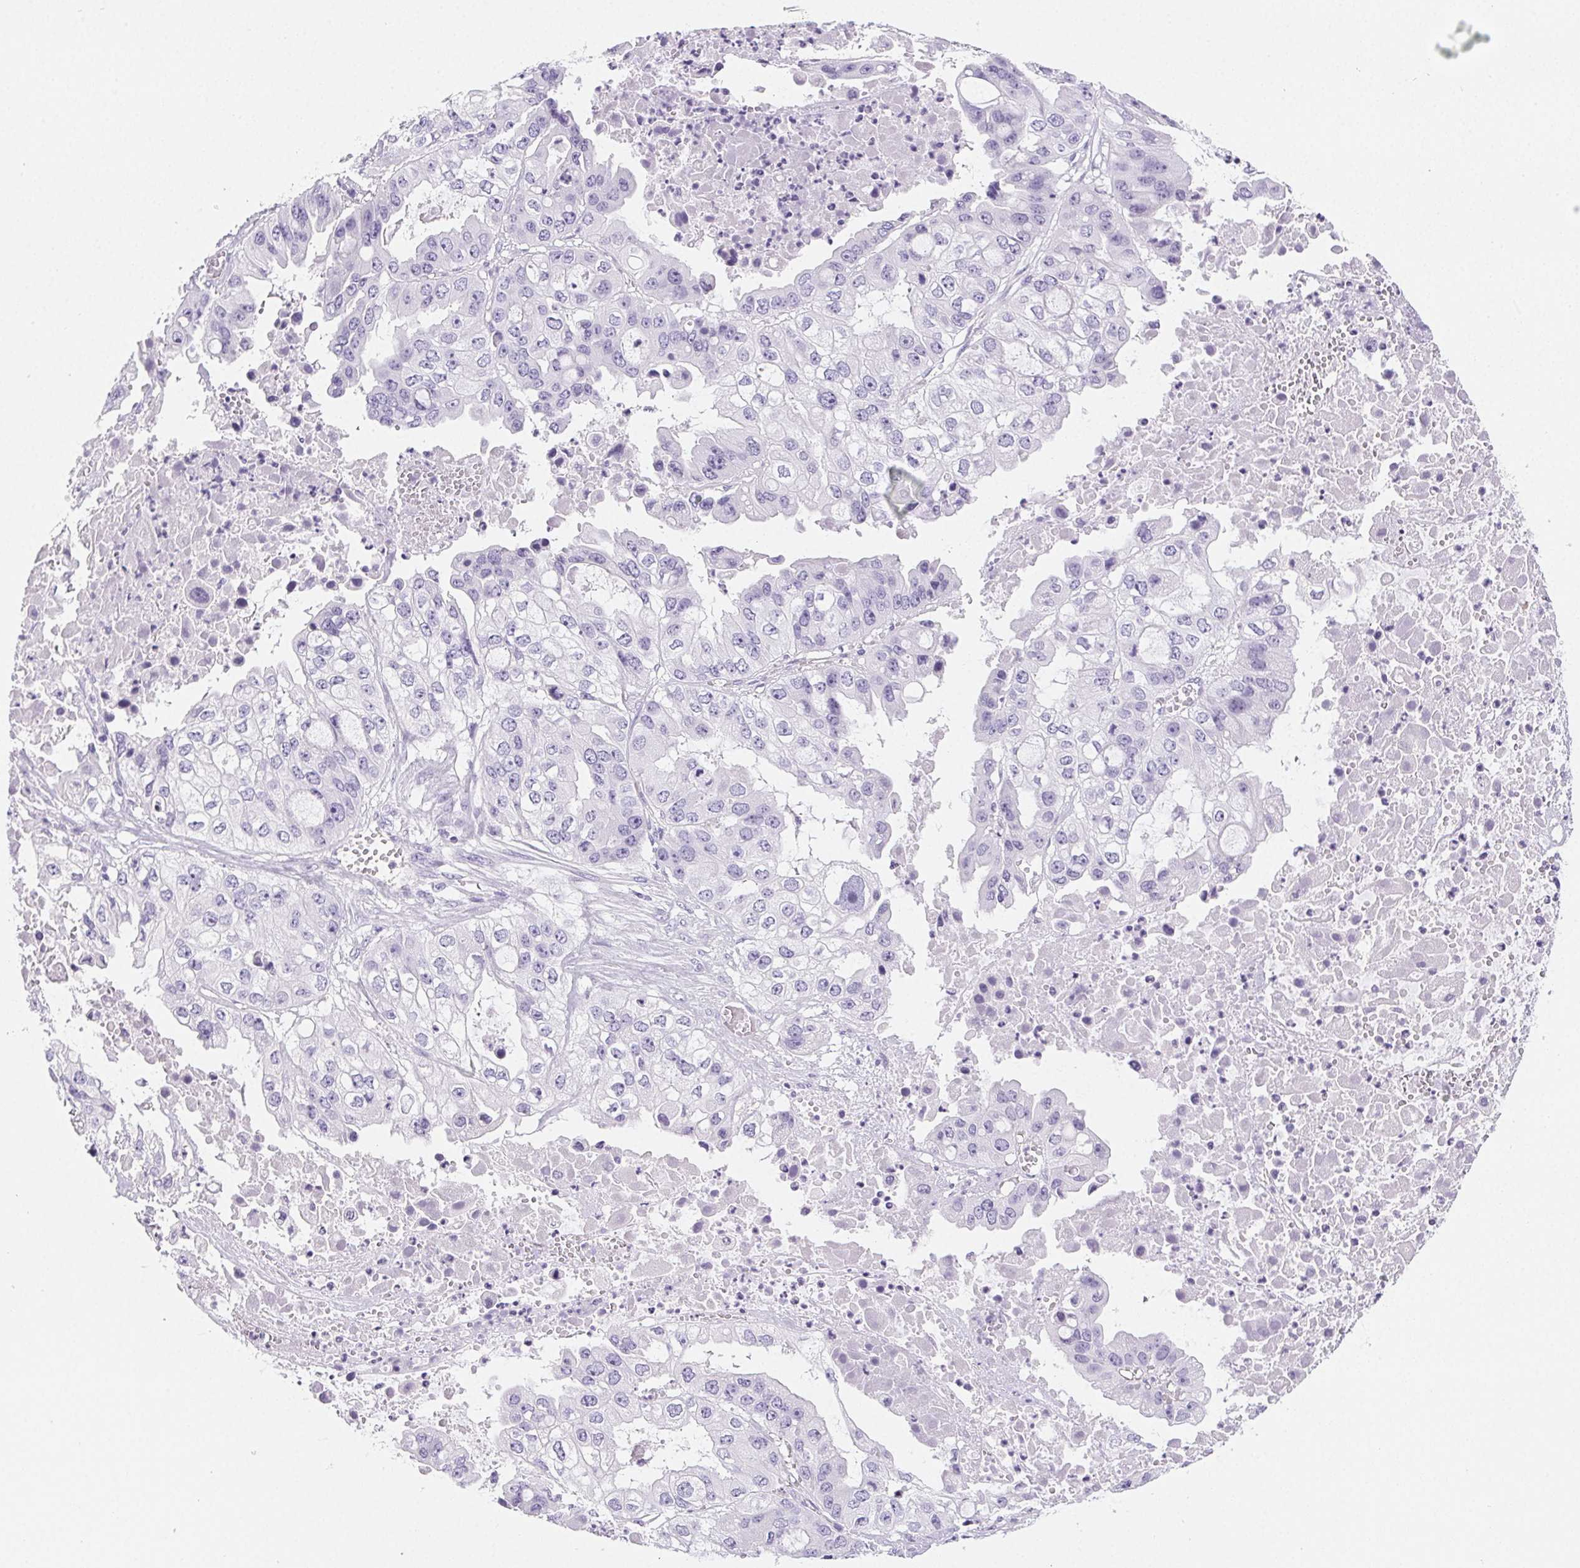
{"staining": {"intensity": "negative", "quantity": "none", "location": "none"}, "tissue": "ovarian cancer", "cell_type": "Tumor cells", "image_type": "cancer", "snomed": [{"axis": "morphology", "description": "Cystadenocarcinoma, serous, NOS"}, {"axis": "topography", "description": "Ovary"}], "caption": "Photomicrograph shows no protein expression in tumor cells of ovarian cancer tissue.", "gene": "BEND2", "patient": {"sex": "female", "age": 56}}